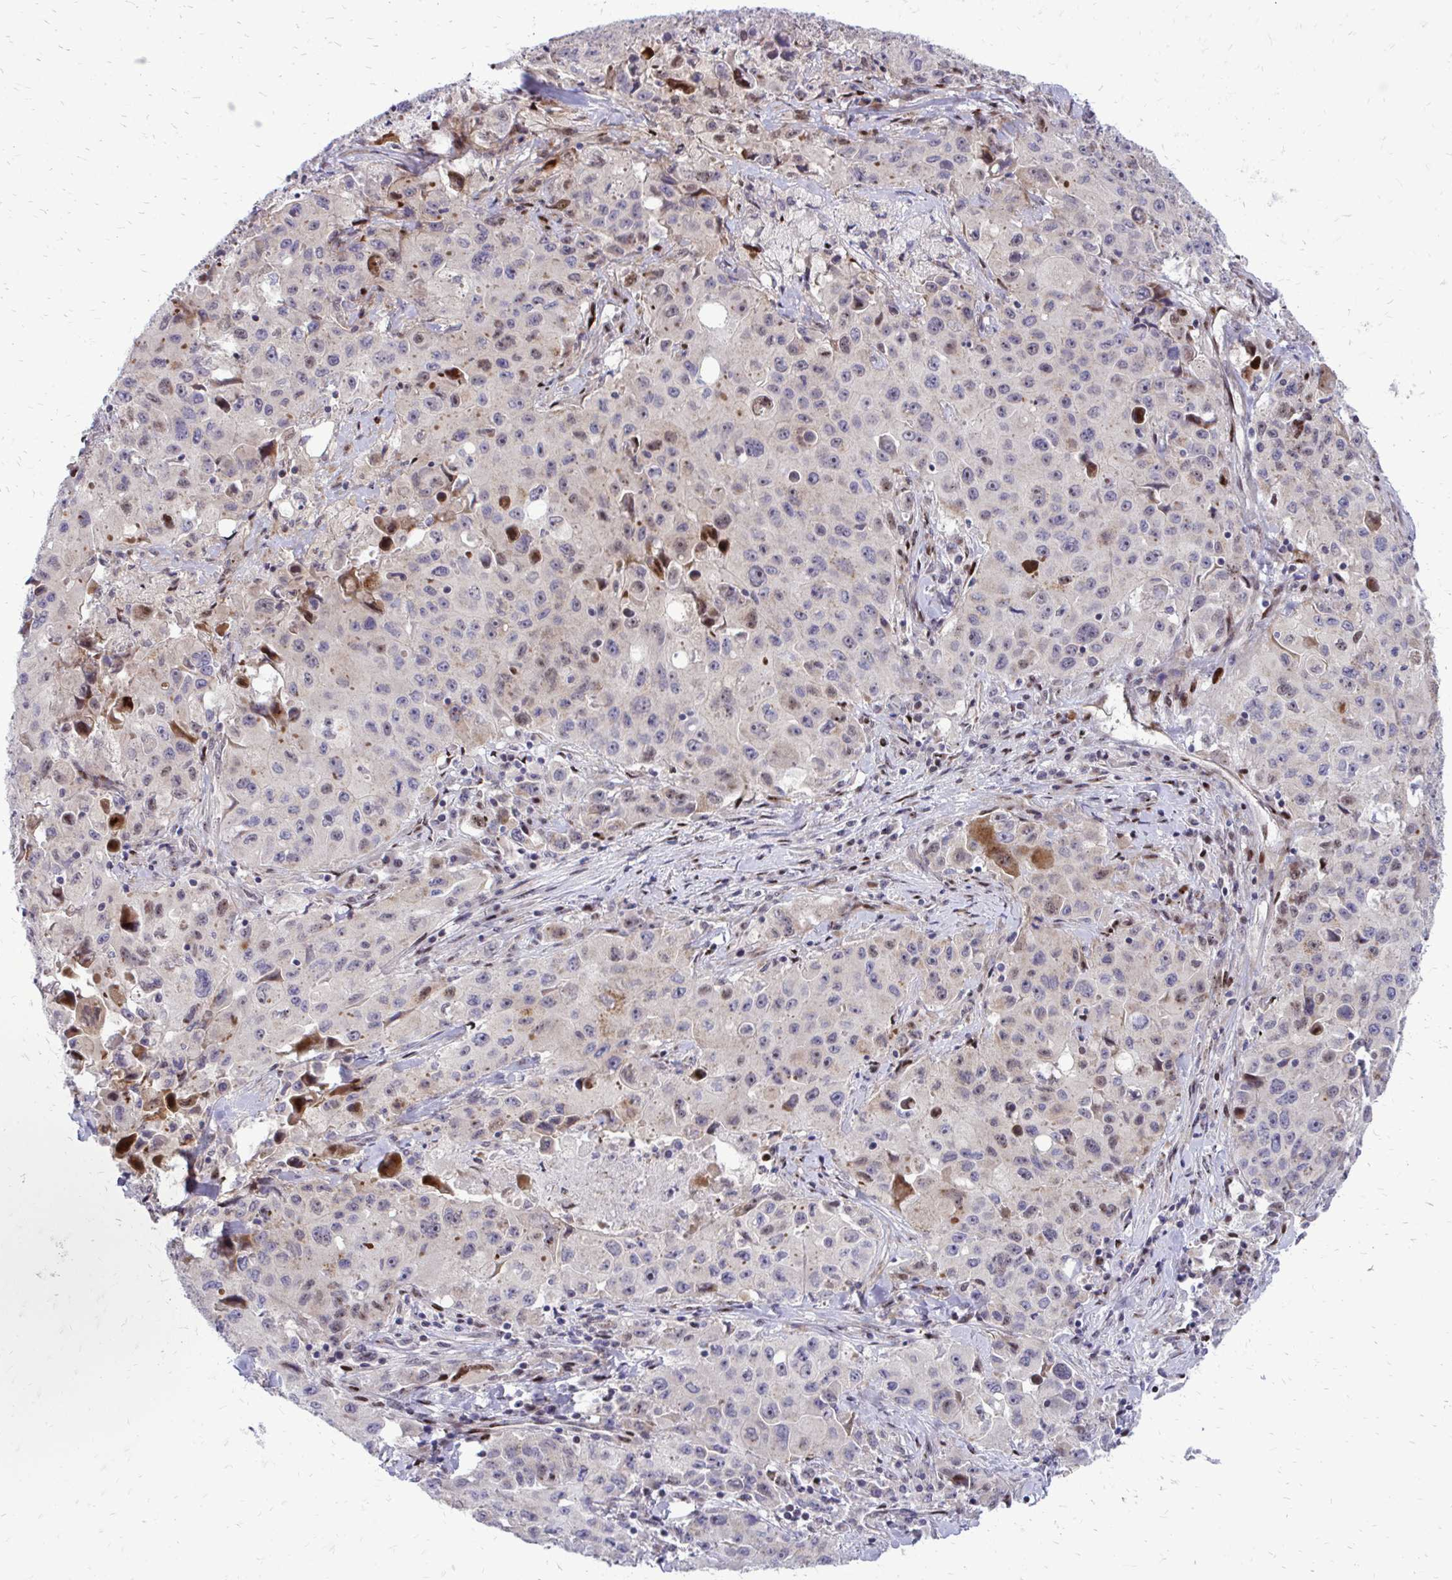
{"staining": {"intensity": "moderate", "quantity": "<25%", "location": "cytoplasmic/membranous"}, "tissue": "lung cancer", "cell_type": "Tumor cells", "image_type": "cancer", "snomed": [{"axis": "morphology", "description": "Squamous cell carcinoma, NOS"}, {"axis": "topography", "description": "Lung"}], "caption": "The immunohistochemical stain shows moderate cytoplasmic/membranous expression in tumor cells of lung cancer (squamous cell carcinoma) tissue. The staining was performed using DAB (3,3'-diaminobenzidine) to visualize the protein expression in brown, while the nuclei were stained in blue with hematoxylin (Magnification: 20x).", "gene": "PPDPFL", "patient": {"sex": "male", "age": 63}}